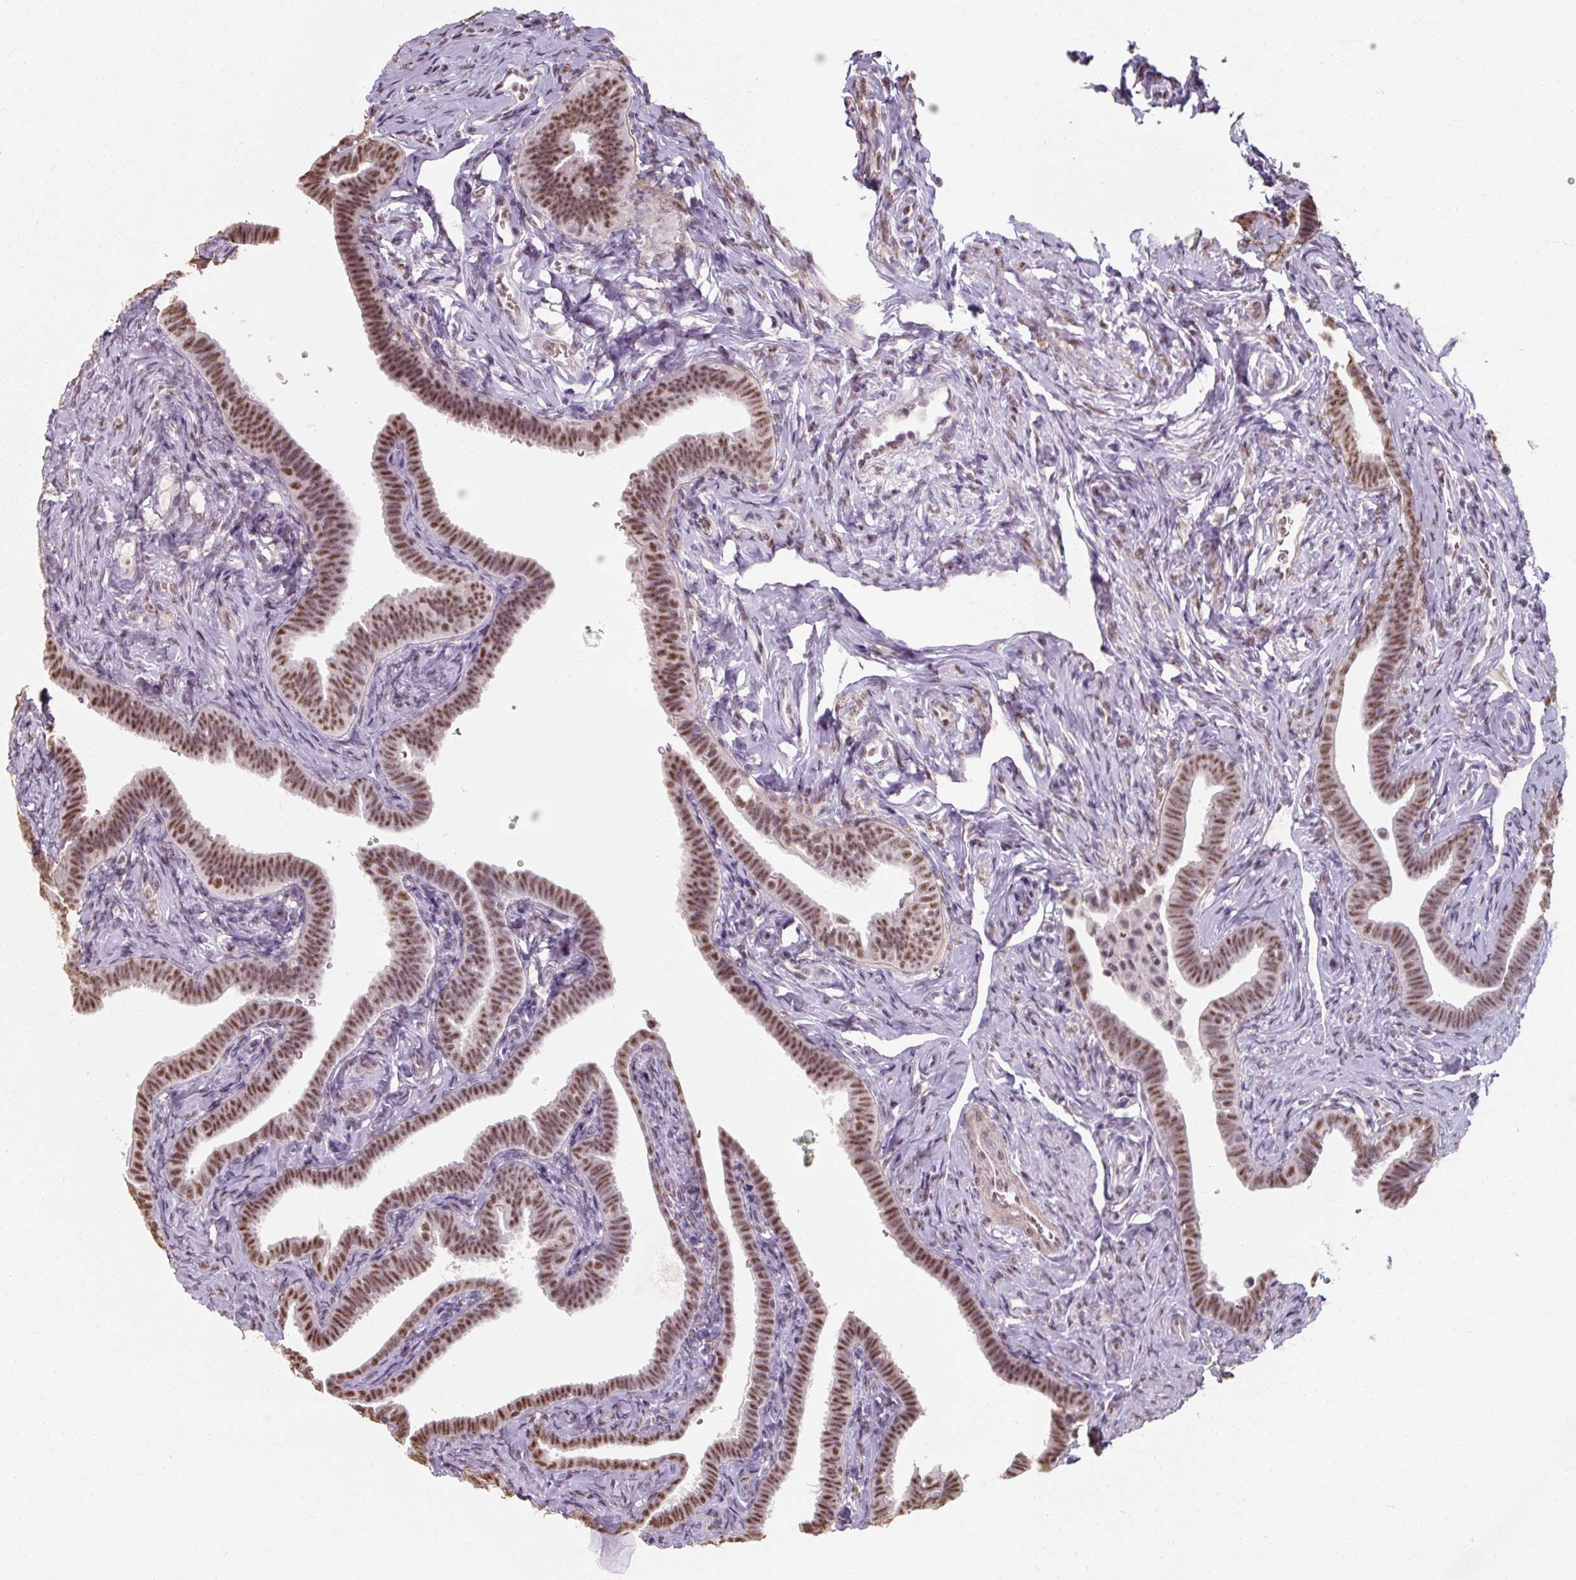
{"staining": {"intensity": "moderate", "quantity": ">75%", "location": "nuclear"}, "tissue": "fallopian tube", "cell_type": "Glandular cells", "image_type": "normal", "snomed": [{"axis": "morphology", "description": "Normal tissue, NOS"}, {"axis": "topography", "description": "Fallopian tube"}], "caption": "Unremarkable fallopian tube shows moderate nuclear positivity in approximately >75% of glandular cells, visualized by immunohistochemistry.", "gene": "ENSG00000291316", "patient": {"sex": "female", "age": 69}}